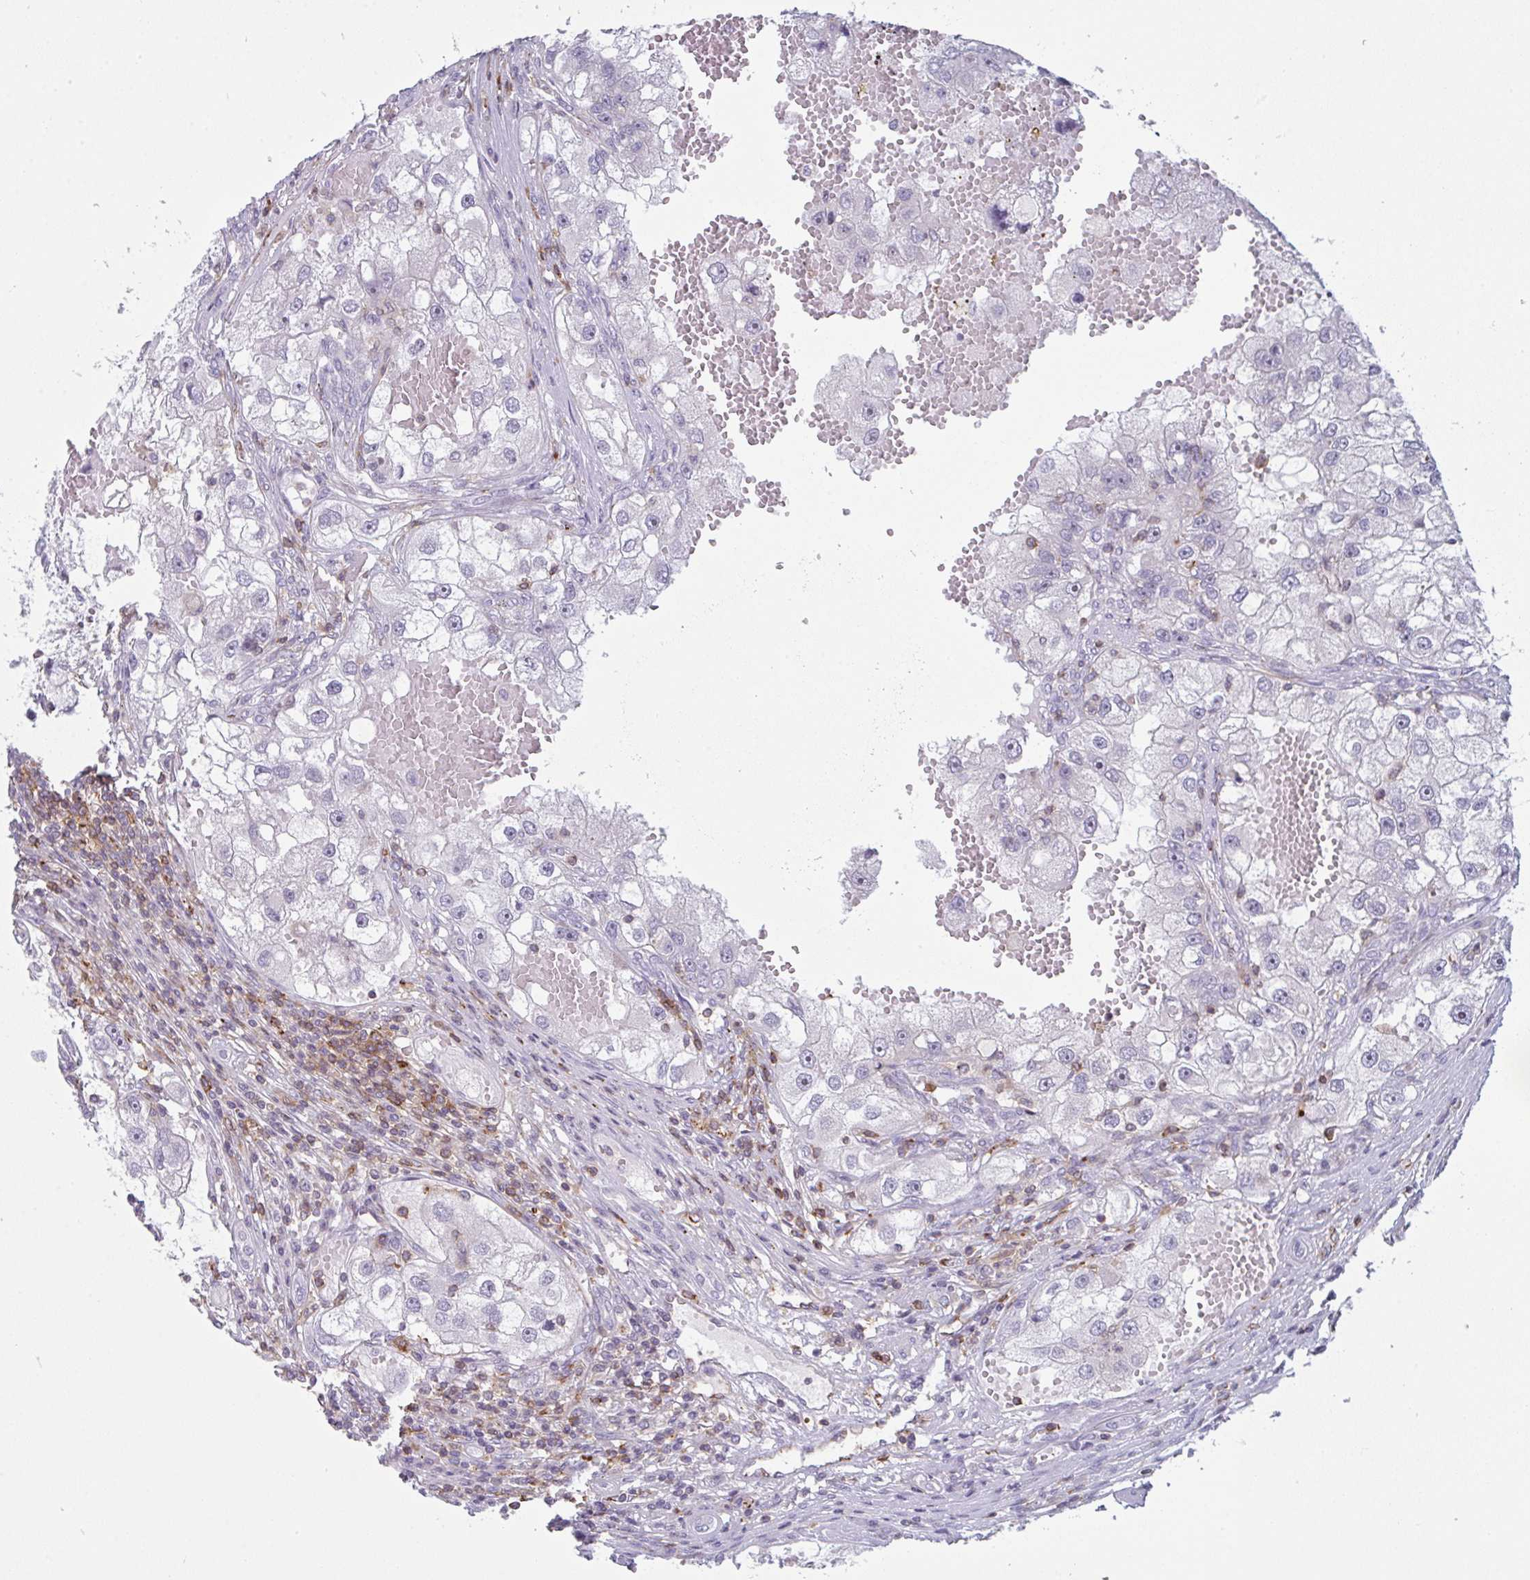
{"staining": {"intensity": "negative", "quantity": "none", "location": "none"}, "tissue": "renal cancer", "cell_type": "Tumor cells", "image_type": "cancer", "snomed": [{"axis": "morphology", "description": "Adenocarcinoma, NOS"}, {"axis": "topography", "description": "Kidney"}], "caption": "A micrograph of human renal adenocarcinoma is negative for staining in tumor cells.", "gene": "CD80", "patient": {"sex": "male", "age": 63}}